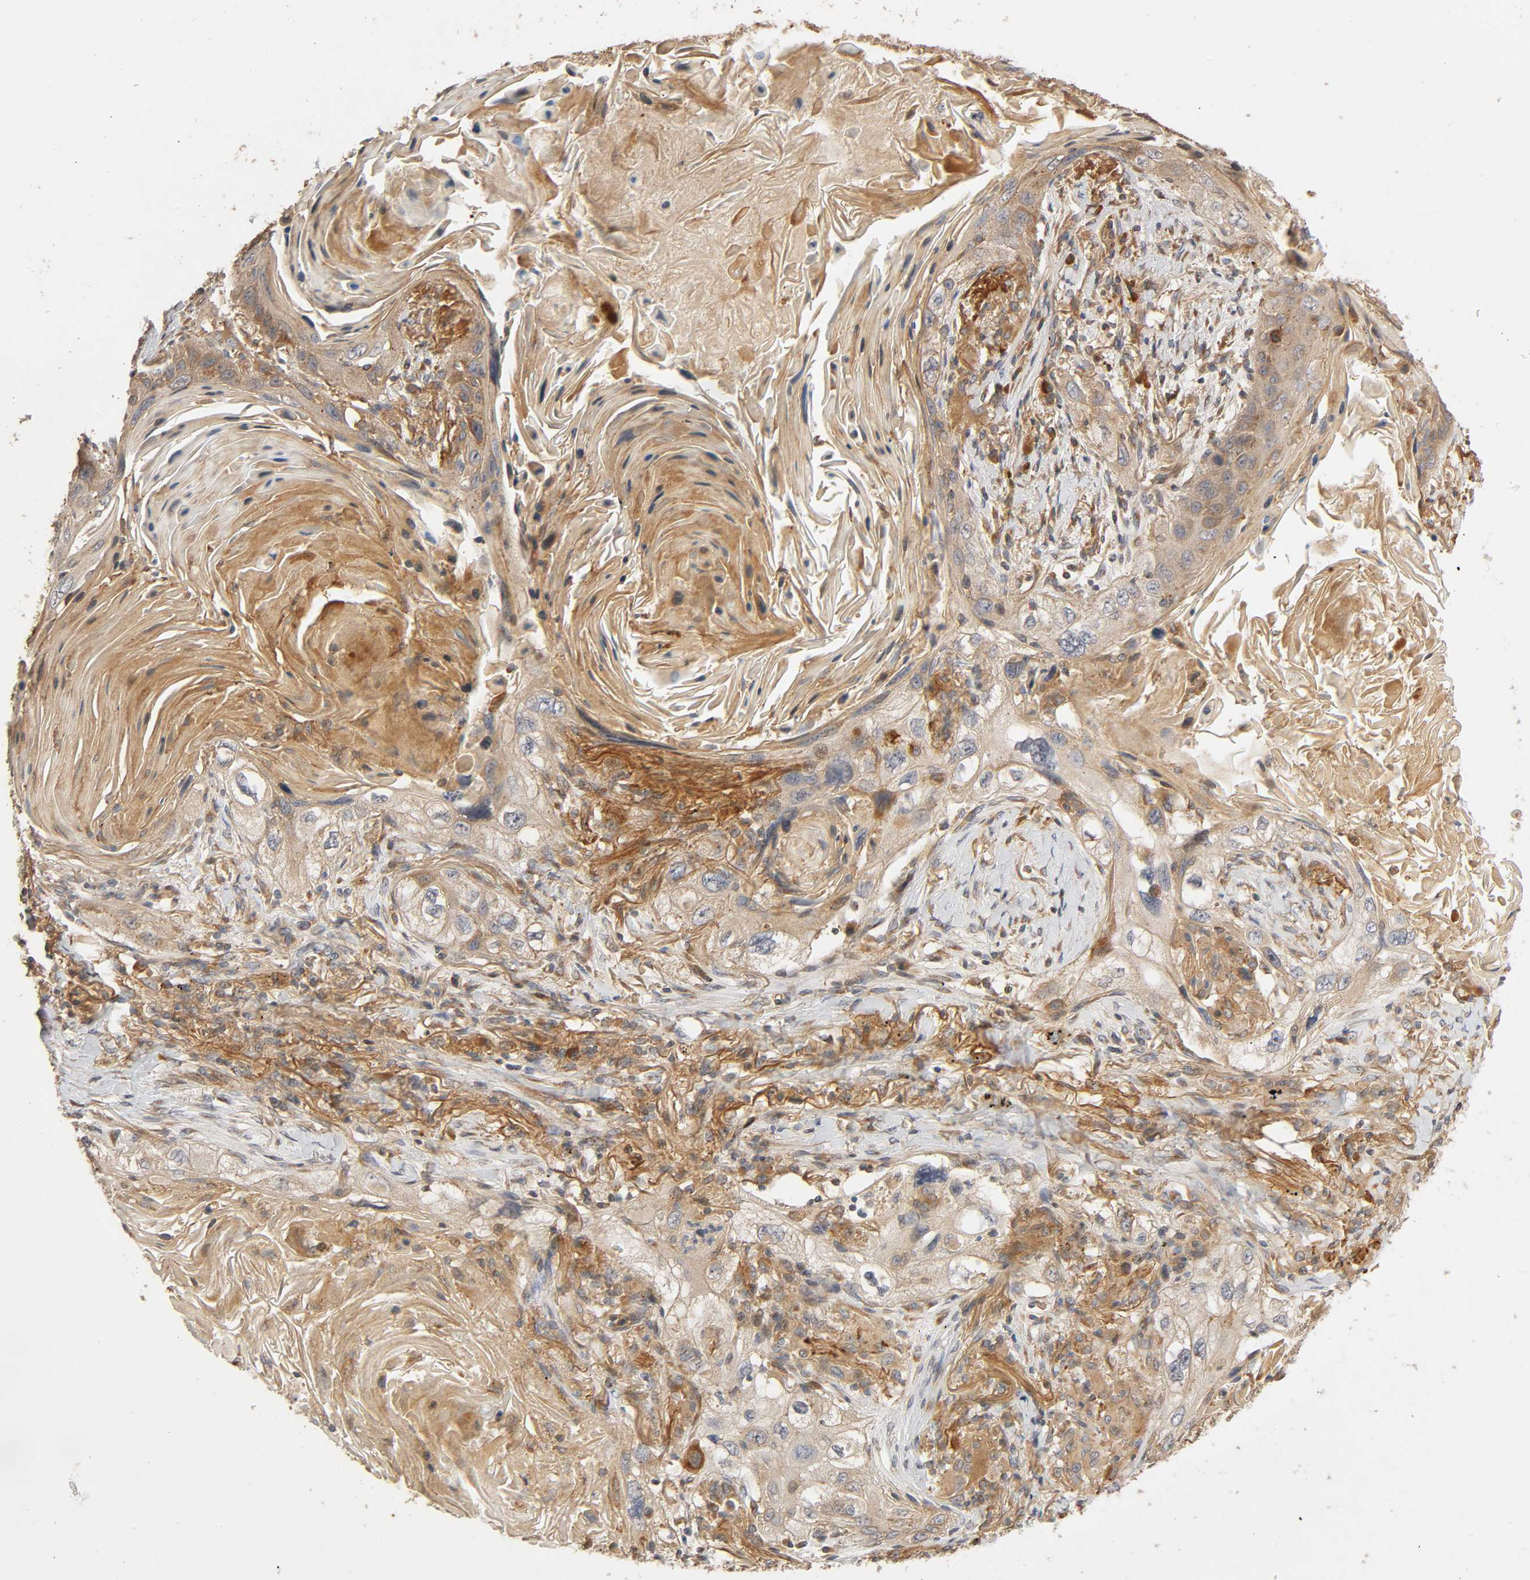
{"staining": {"intensity": "moderate", "quantity": "<25%", "location": "cytoplasmic/membranous"}, "tissue": "lung cancer", "cell_type": "Tumor cells", "image_type": "cancer", "snomed": [{"axis": "morphology", "description": "Squamous cell carcinoma, NOS"}, {"axis": "topography", "description": "Lung"}], "caption": "Immunohistochemistry staining of lung squamous cell carcinoma, which displays low levels of moderate cytoplasmic/membranous positivity in about <25% of tumor cells indicating moderate cytoplasmic/membranous protein staining. The staining was performed using DAB (brown) for protein detection and nuclei were counterstained in hematoxylin (blue).", "gene": "SGSM1", "patient": {"sex": "female", "age": 67}}